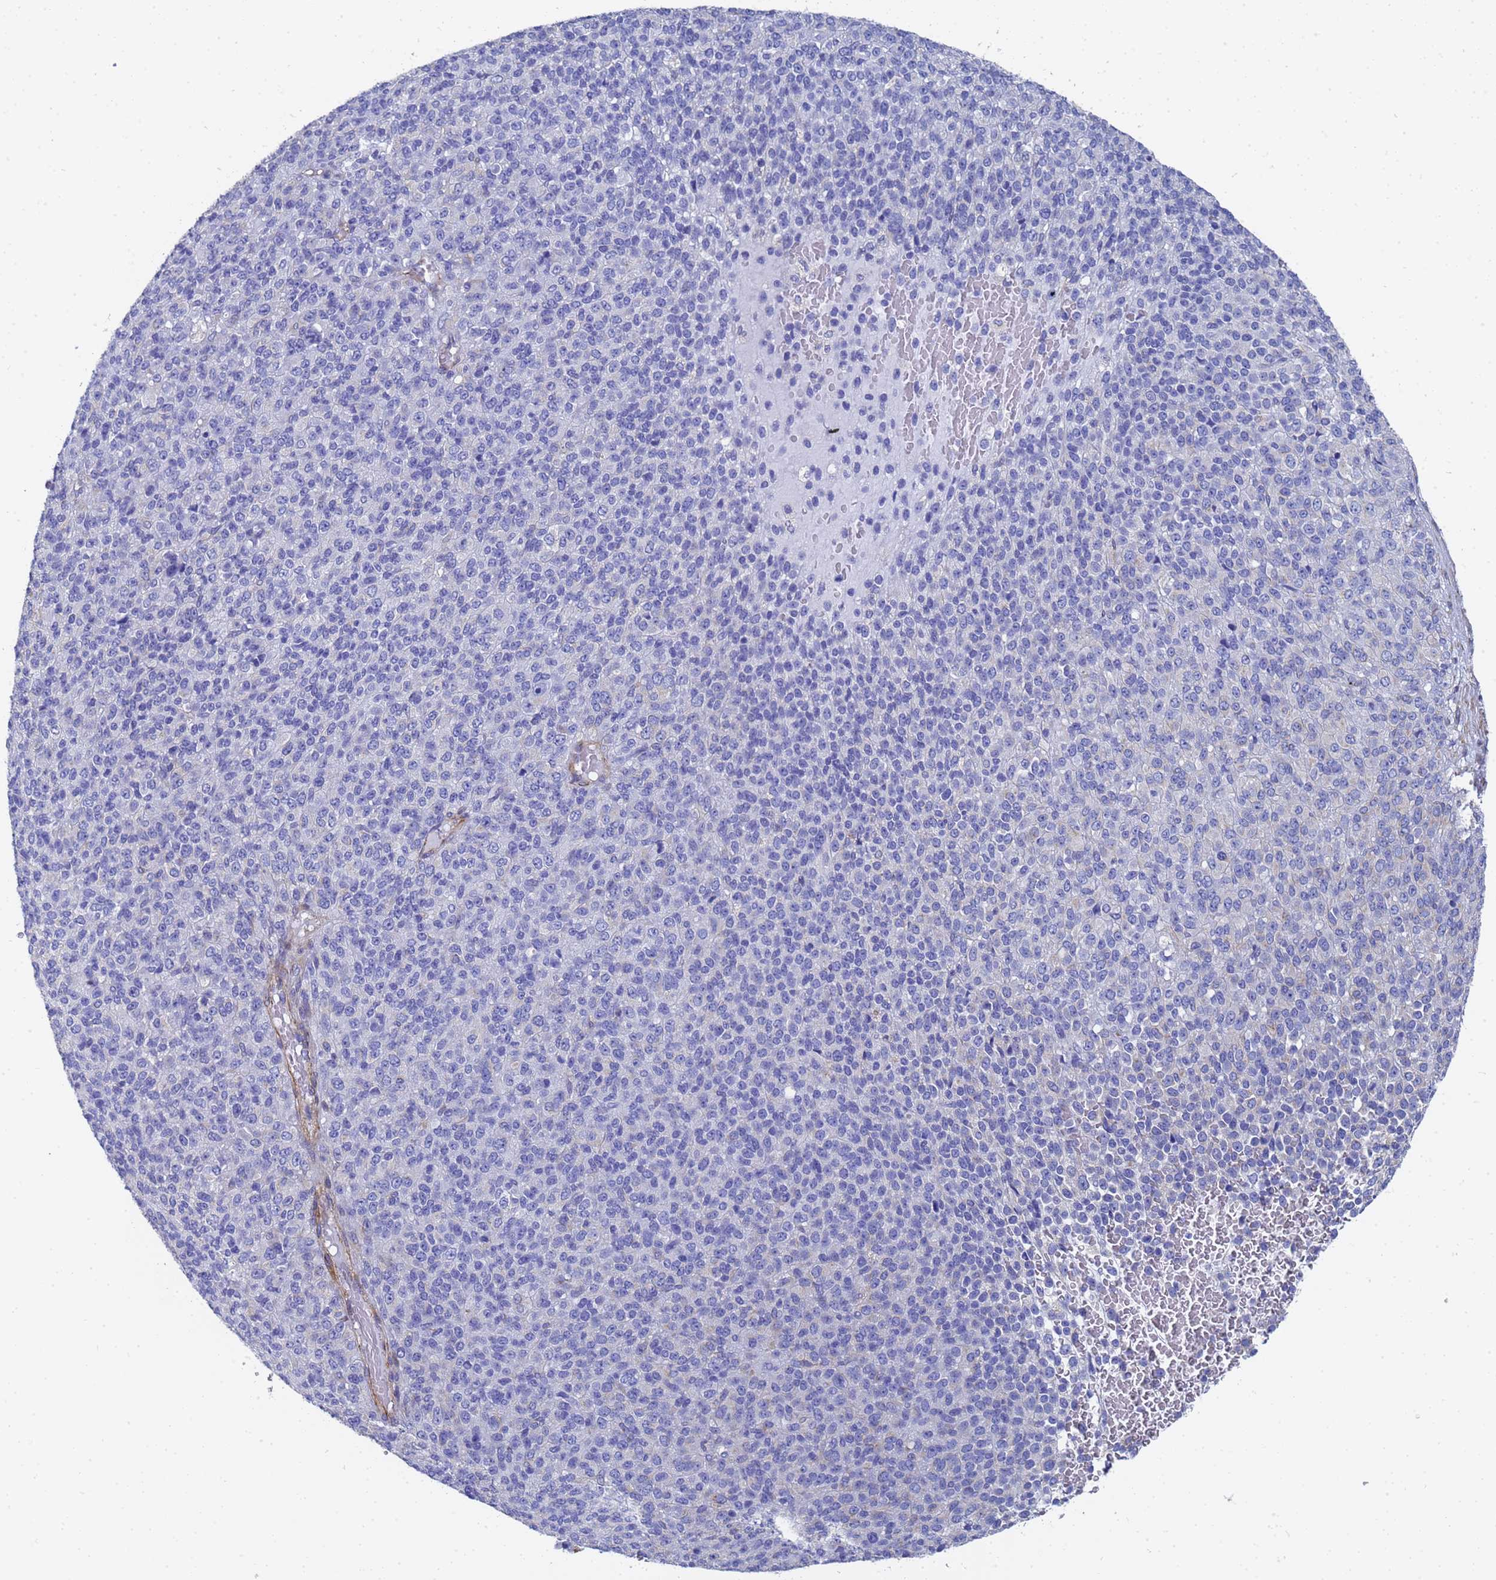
{"staining": {"intensity": "negative", "quantity": "none", "location": "none"}, "tissue": "melanoma", "cell_type": "Tumor cells", "image_type": "cancer", "snomed": [{"axis": "morphology", "description": "Malignant melanoma, Metastatic site"}, {"axis": "topography", "description": "Brain"}], "caption": "IHC image of human melanoma stained for a protein (brown), which shows no expression in tumor cells.", "gene": "TUBB1", "patient": {"sex": "female", "age": 56}}